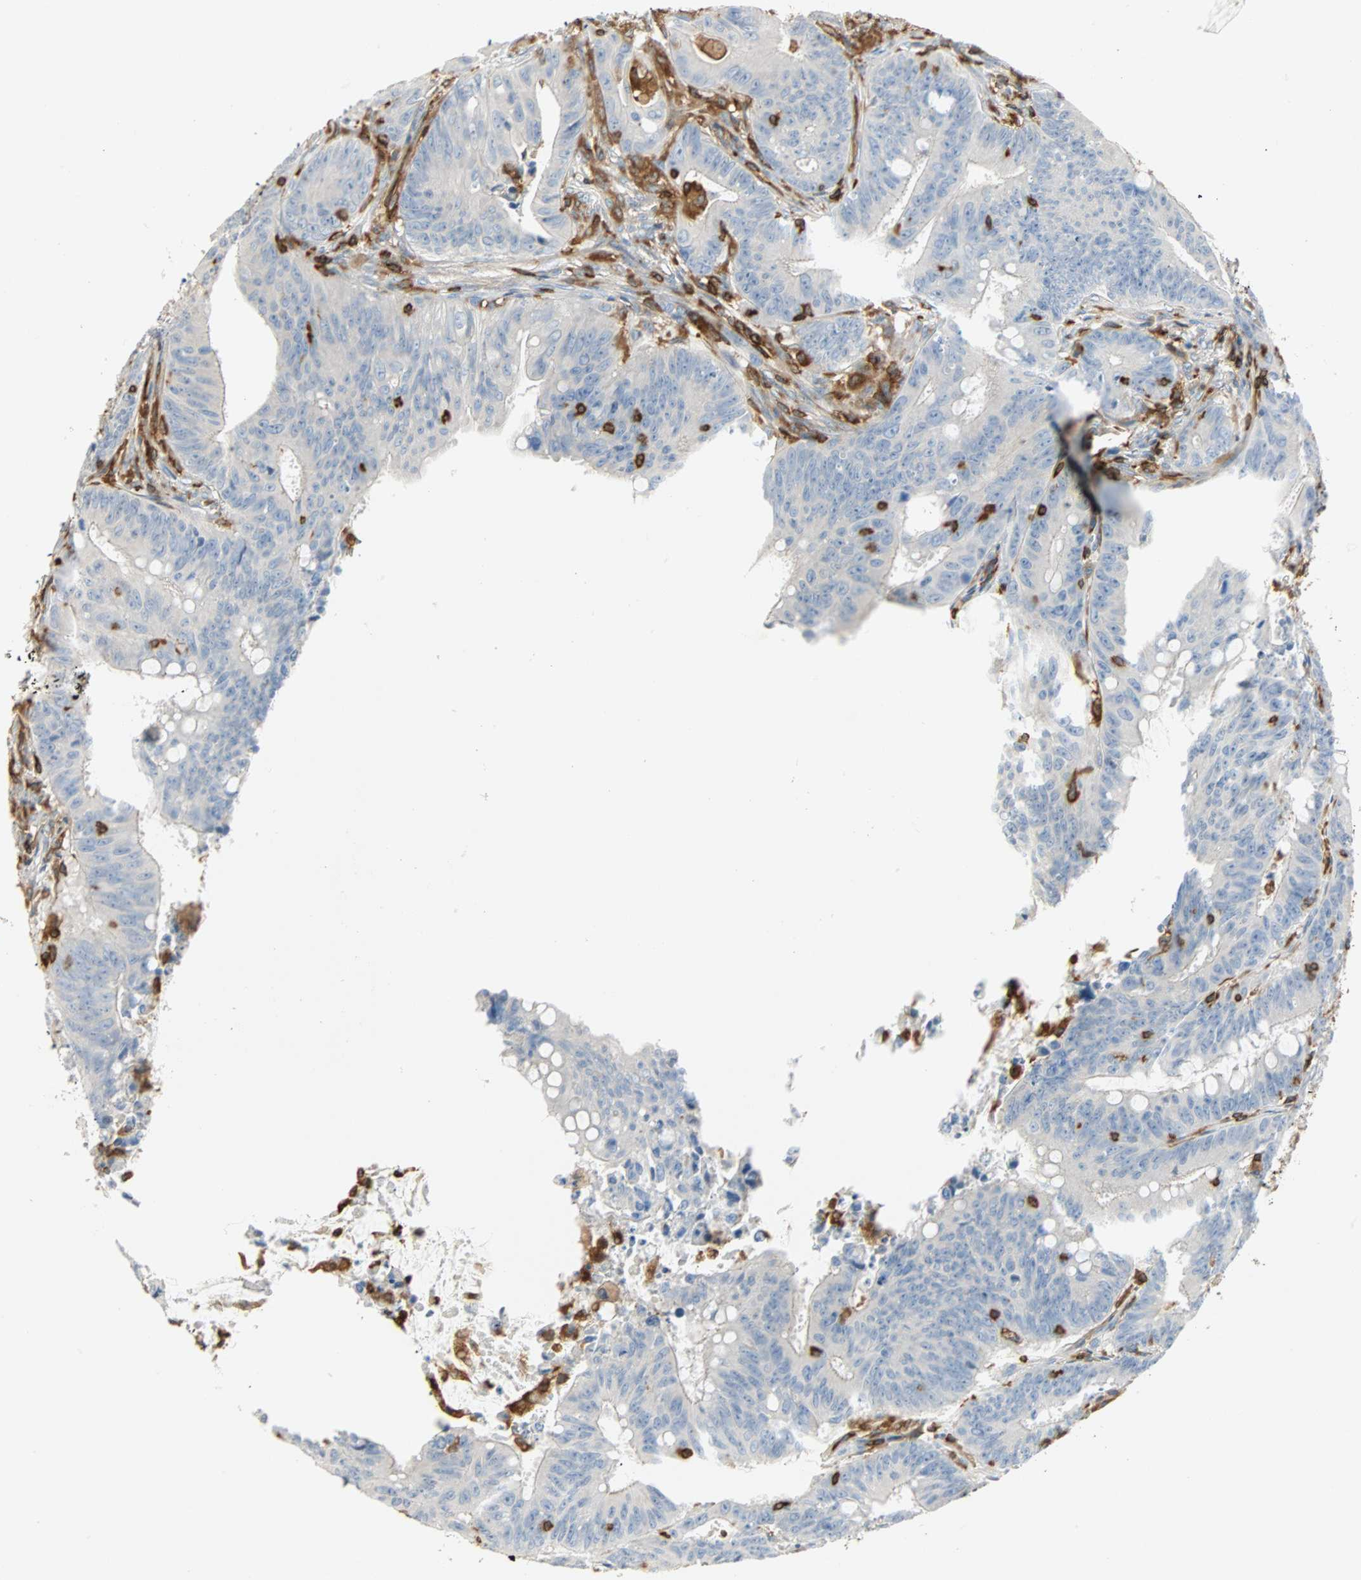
{"staining": {"intensity": "negative", "quantity": "none", "location": "none"}, "tissue": "colorectal cancer", "cell_type": "Tumor cells", "image_type": "cancer", "snomed": [{"axis": "morphology", "description": "Adenocarcinoma, NOS"}, {"axis": "topography", "description": "Colon"}], "caption": "The histopathology image shows no significant positivity in tumor cells of colorectal adenocarcinoma.", "gene": "FMNL1", "patient": {"sex": "male", "age": 45}}